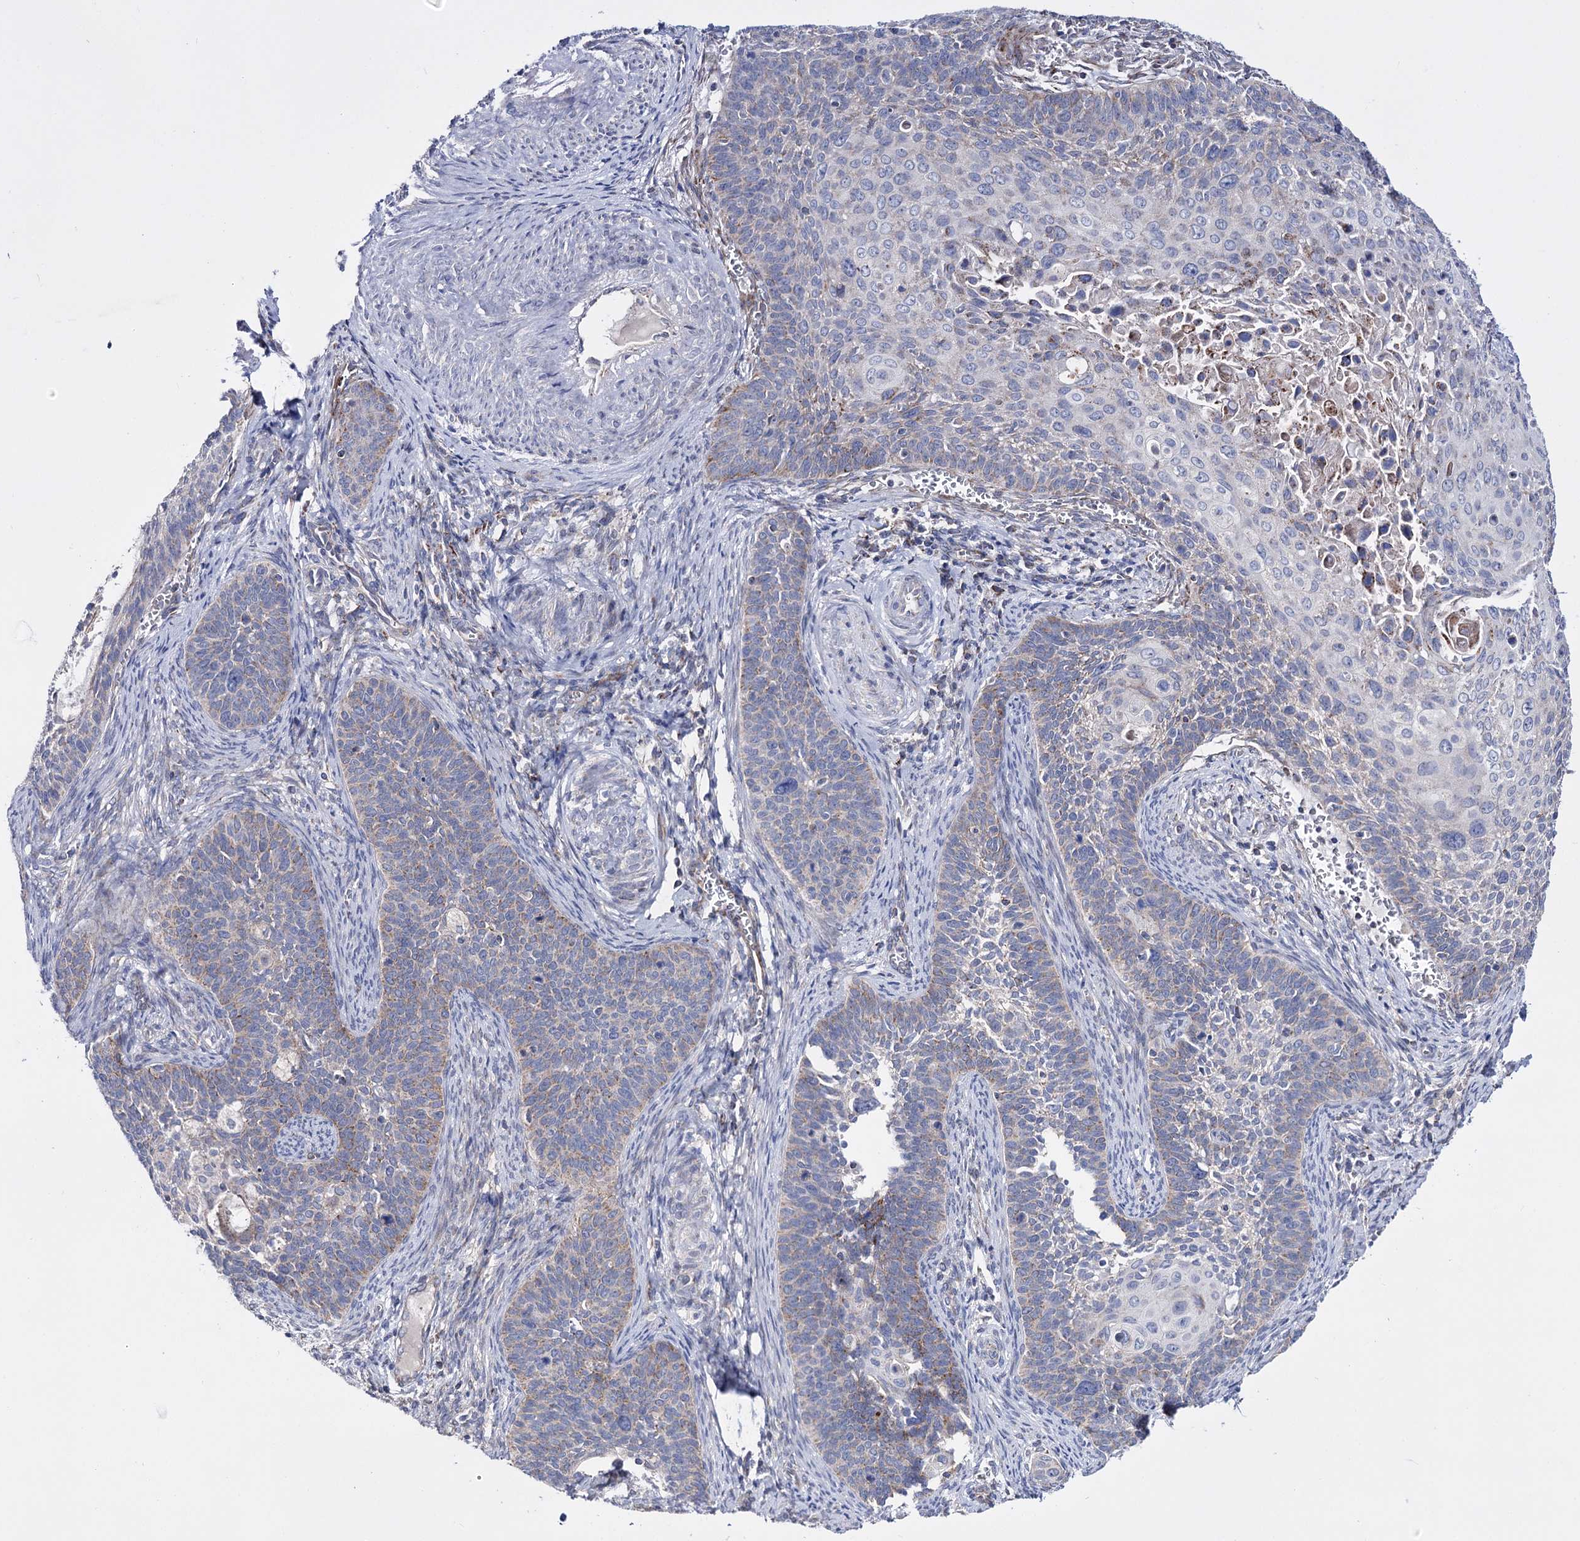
{"staining": {"intensity": "weak", "quantity": "<25%", "location": "cytoplasmic/membranous"}, "tissue": "cervical cancer", "cell_type": "Tumor cells", "image_type": "cancer", "snomed": [{"axis": "morphology", "description": "Squamous cell carcinoma, NOS"}, {"axis": "topography", "description": "Cervix"}], "caption": "High magnification brightfield microscopy of cervical cancer (squamous cell carcinoma) stained with DAB (3,3'-diaminobenzidine) (brown) and counterstained with hematoxylin (blue): tumor cells show no significant expression.", "gene": "OSBPL5", "patient": {"sex": "female", "age": 33}}